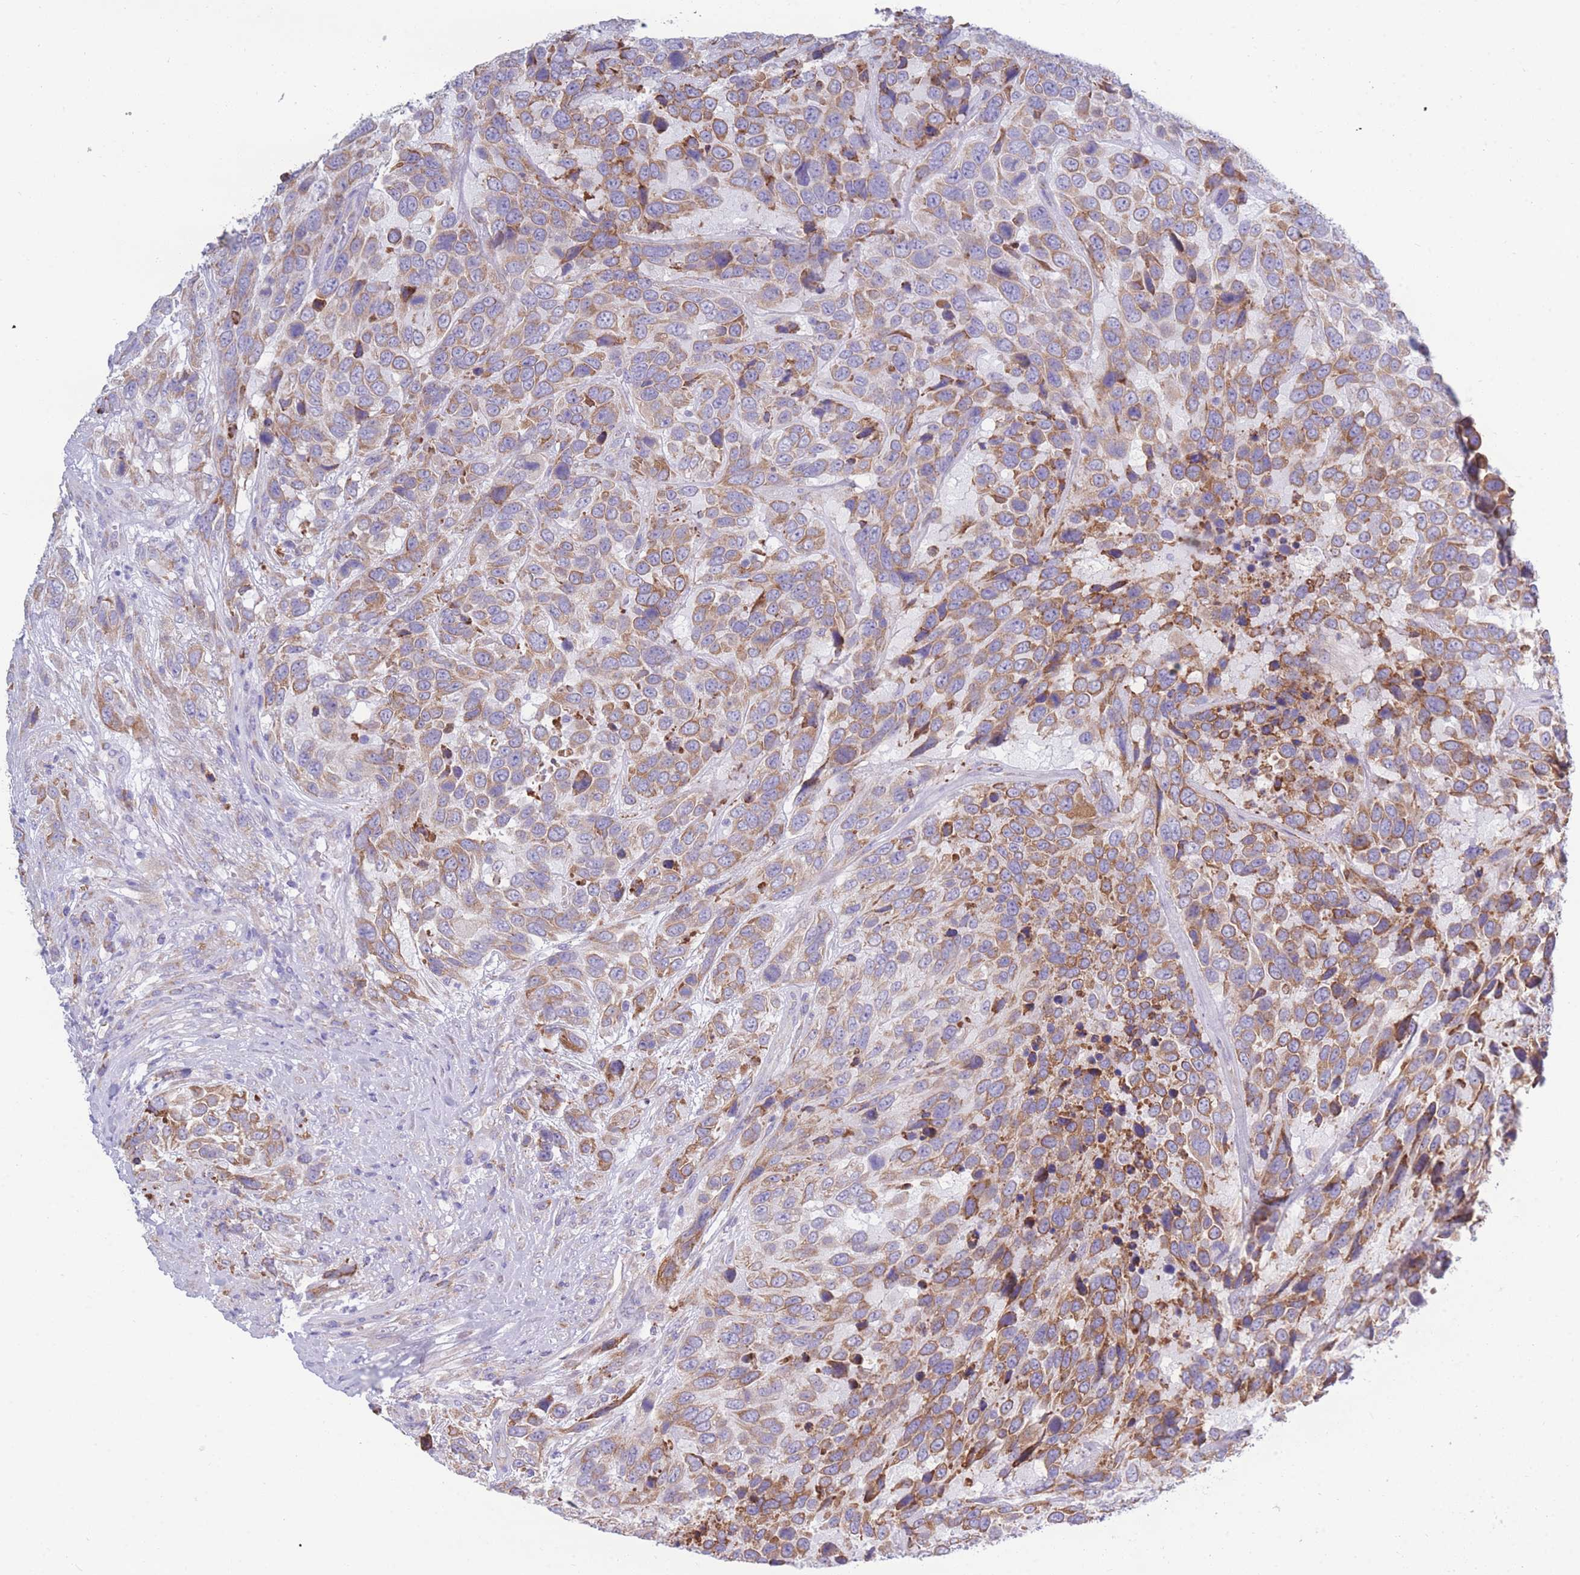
{"staining": {"intensity": "moderate", "quantity": ">75%", "location": "cytoplasmic/membranous"}, "tissue": "urothelial cancer", "cell_type": "Tumor cells", "image_type": "cancer", "snomed": [{"axis": "morphology", "description": "Urothelial carcinoma, High grade"}, {"axis": "topography", "description": "Urinary bladder"}], "caption": "Urothelial cancer stained for a protein (brown) displays moderate cytoplasmic/membranous positive staining in about >75% of tumor cells.", "gene": "XKR8", "patient": {"sex": "female", "age": 70}}